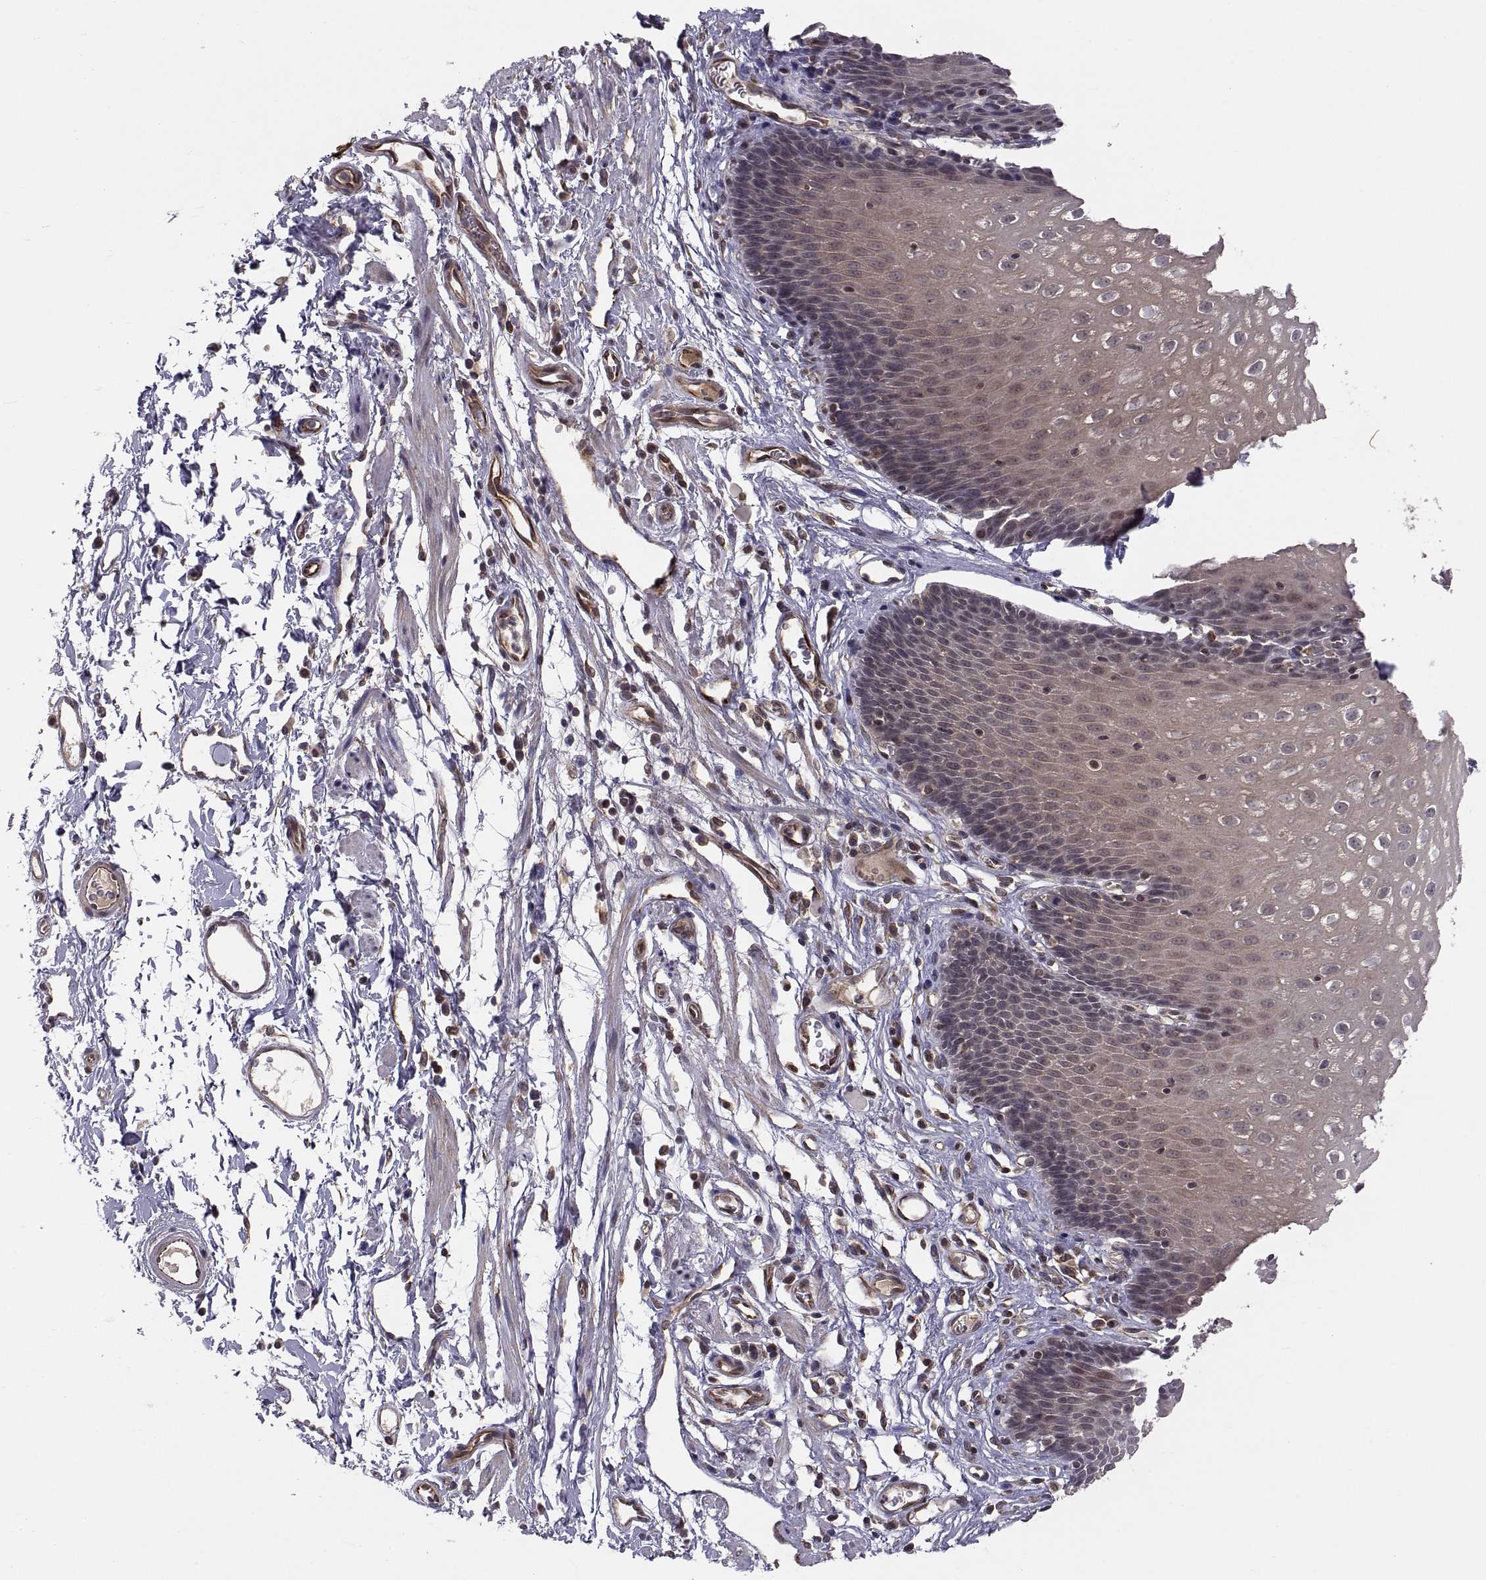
{"staining": {"intensity": "moderate", "quantity": "<25%", "location": "cytoplasmic/membranous"}, "tissue": "esophagus", "cell_type": "Squamous epithelial cells", "image_type": "normal", "snomed": [{"axis": "morphology", "description": "Normal tissue, NOS"}, {"axis": "topography", "description": "Esophagus"}], "caption": "The photomicrograph shows a brown stain indicating the presence of a protein in the cytoplasmic/membranous of squamous epithelial cells in esophagus.", "gene": "ABL2", "patient": {"sex": "male", "age": 72}}